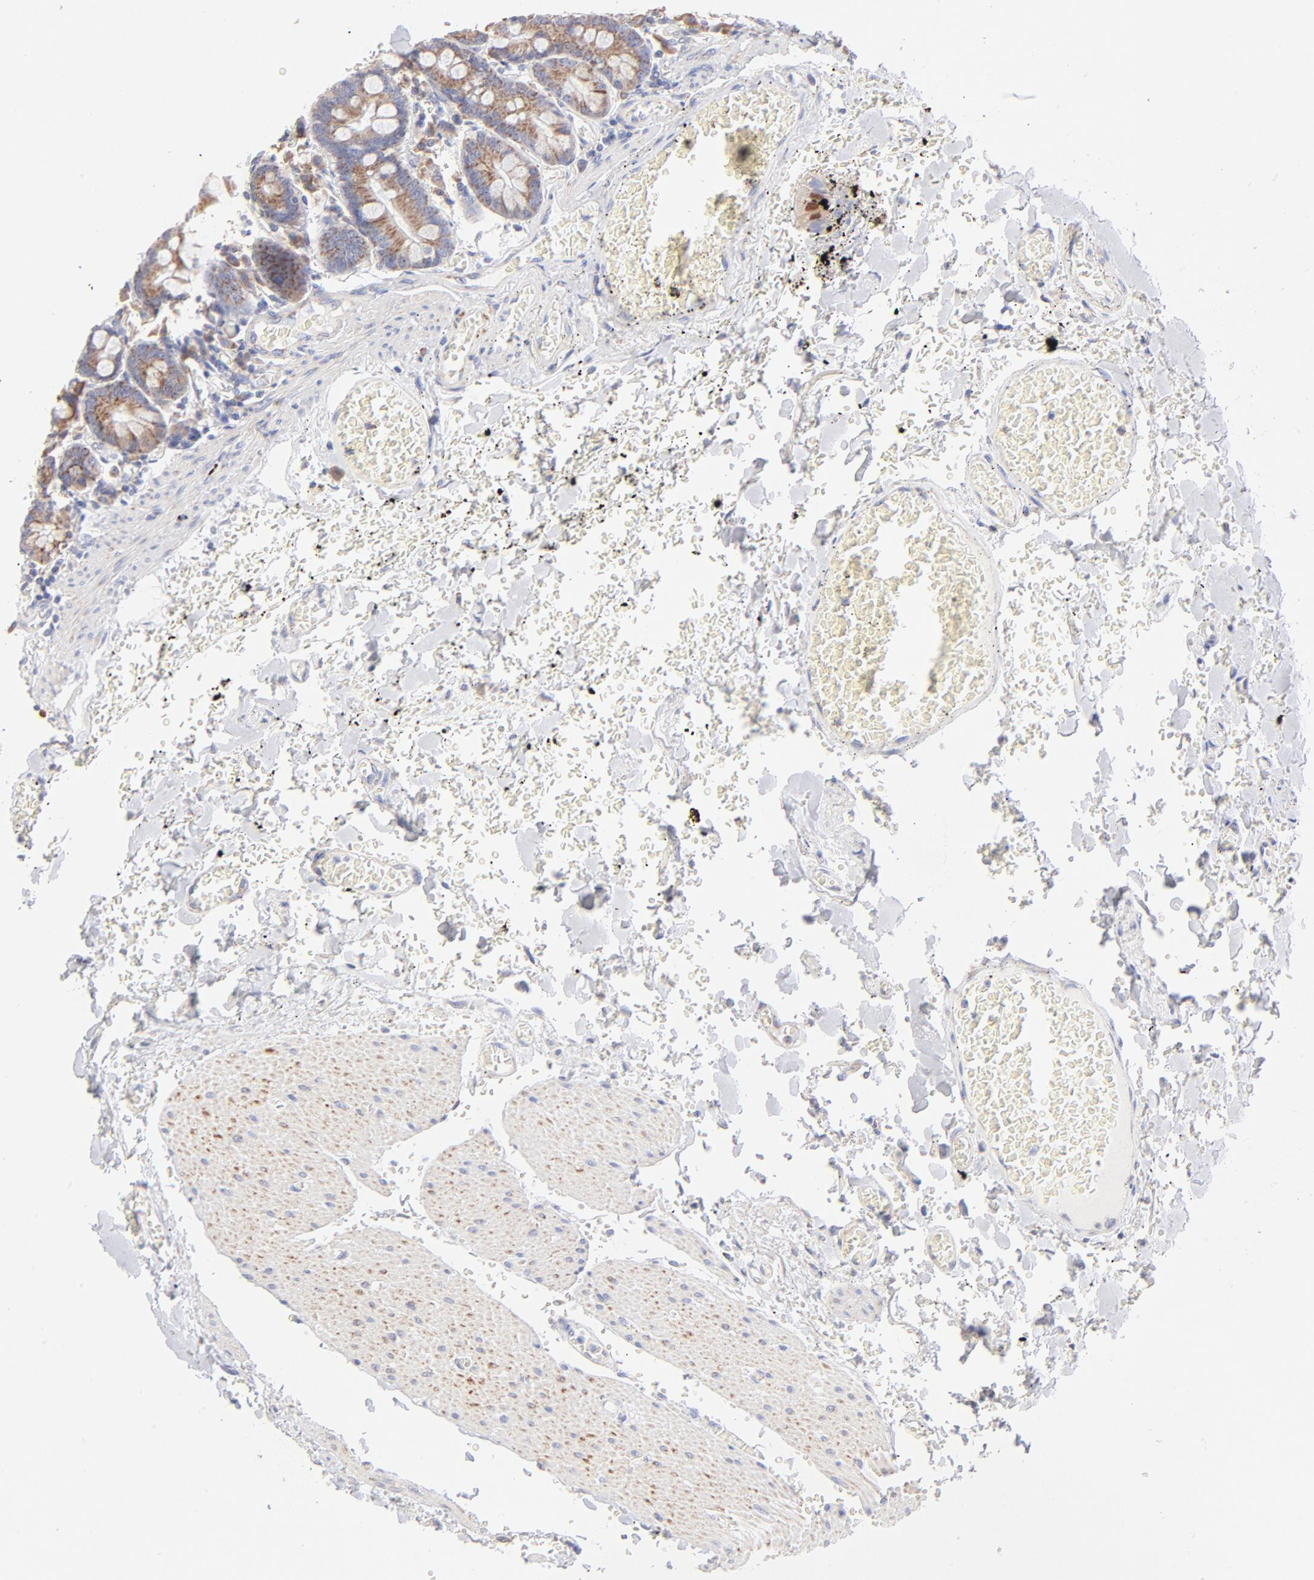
{"staining": {"intensity": "weak", "quantity": "25%-75%", "location": "cytoplasmic/membranous"}, "tissue": "small intestine", "cell_type": "Glandular cells", "image_type": "normal", "snomed": [{"axis": "morphology", "description": "Normal tissue, NOS"}, {"axis": "topography", "description": "Small intestine"}], "caption": "This histopathology image exhibits IHC staining of normal human small intestine, with low weak cytoplasmic/membranous positivity in approximately 25%-75% of glandular cells.", "gene": "TIMM8A", "patient": {"sex": "male", "age": 71}}